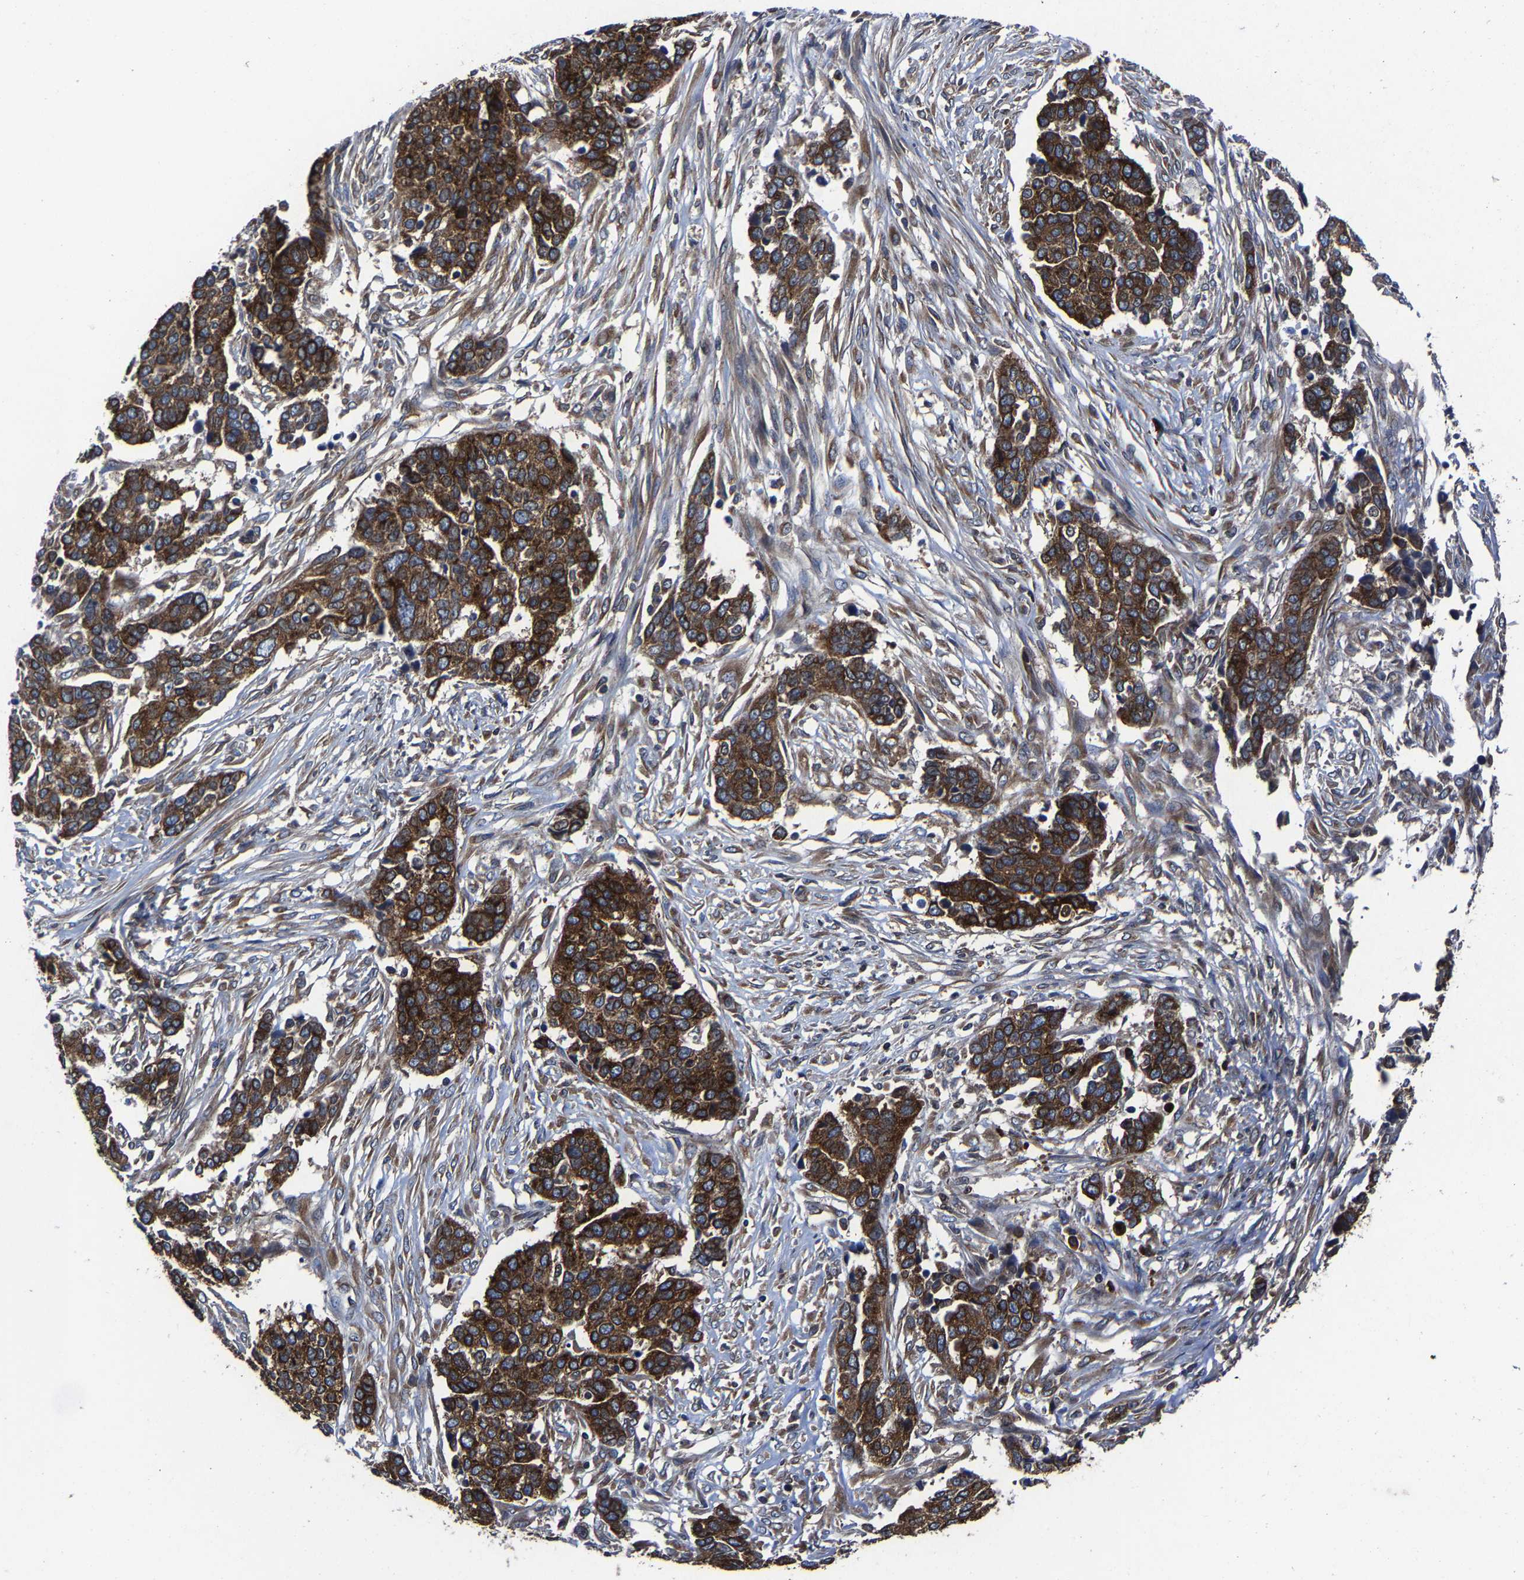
{"staining": {"intensity": "strong", "quantity": ">75%", "location": "cytoplasmic/membranous"}, "tissue": "ovarian cancer", "cell_type": "Tumor cells", "image_type": "cancer", "snomed": [{"axis": "morphology", "description": "Cystadenocarcinoma, serous, NOS"}, {"axis": "topography", "description": "Ovary"}], "caption": "Ovarian cancer tissue demonstrates strong cytoplasmic/membranous expression in about >75% of tumor cells, visualized by immunohistochemistry. (DAB IHC, brown staining for protein, blue staining for nuclei).", "gene": "EBAG9", "patient": {"sex": "female", "age": 44}}